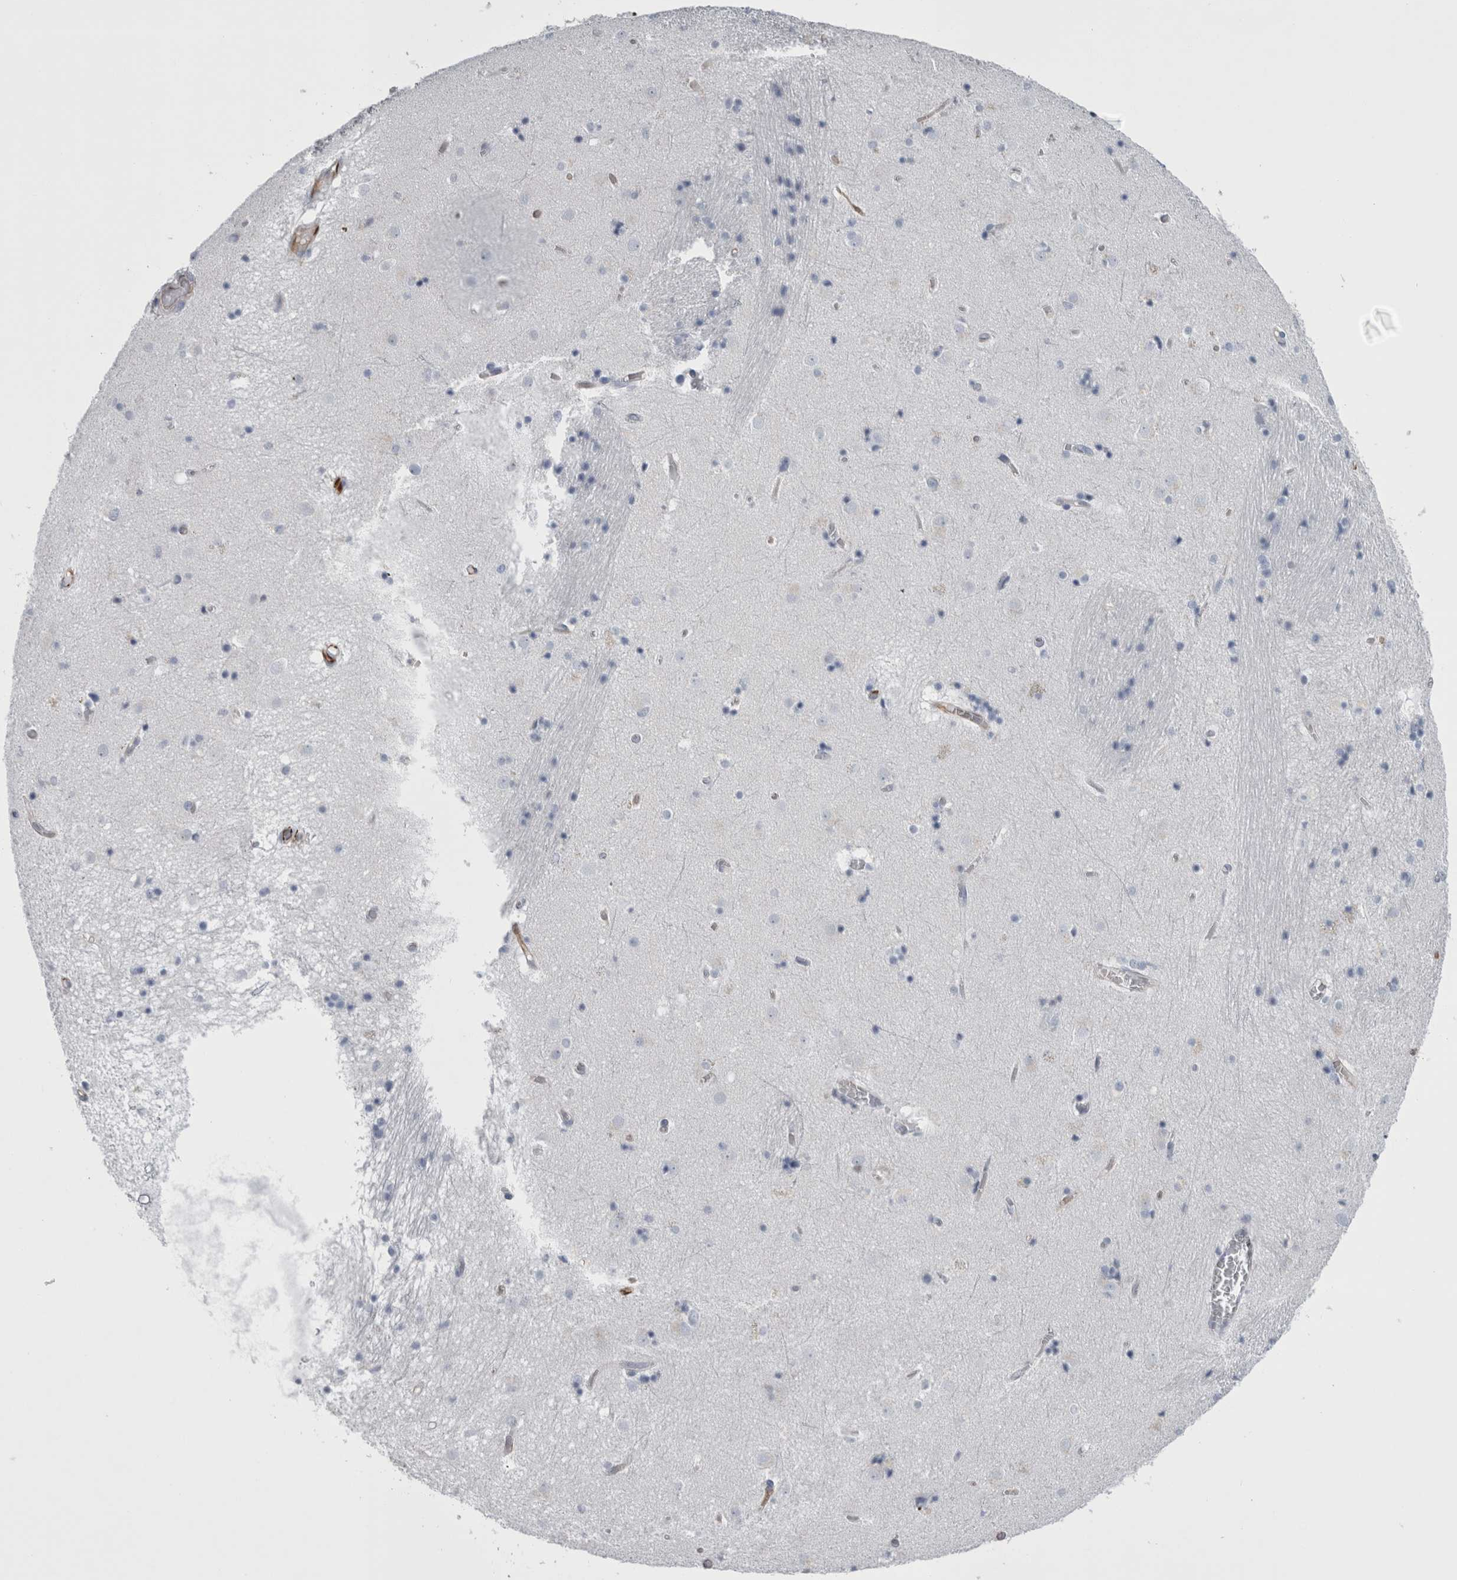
{"staining": {"intensity": "negative", "quantity": "none", "location": "none"}, "tissue": "caudate", "cell_type": "Glial cells", "image_type": "normal", "snomed": [{"axis": "morphology", "description": "Normal tissue, NOS"}, {"axis": "topography", "description": "Lateral ventricle wall"}], "caption": "IHC histopathology image of unremarkable caudate stained for a protein (brown), which exhibits no expression in glial cells.", "gene": "VWDE", "patient": {"sex": "male", "age": 70}}